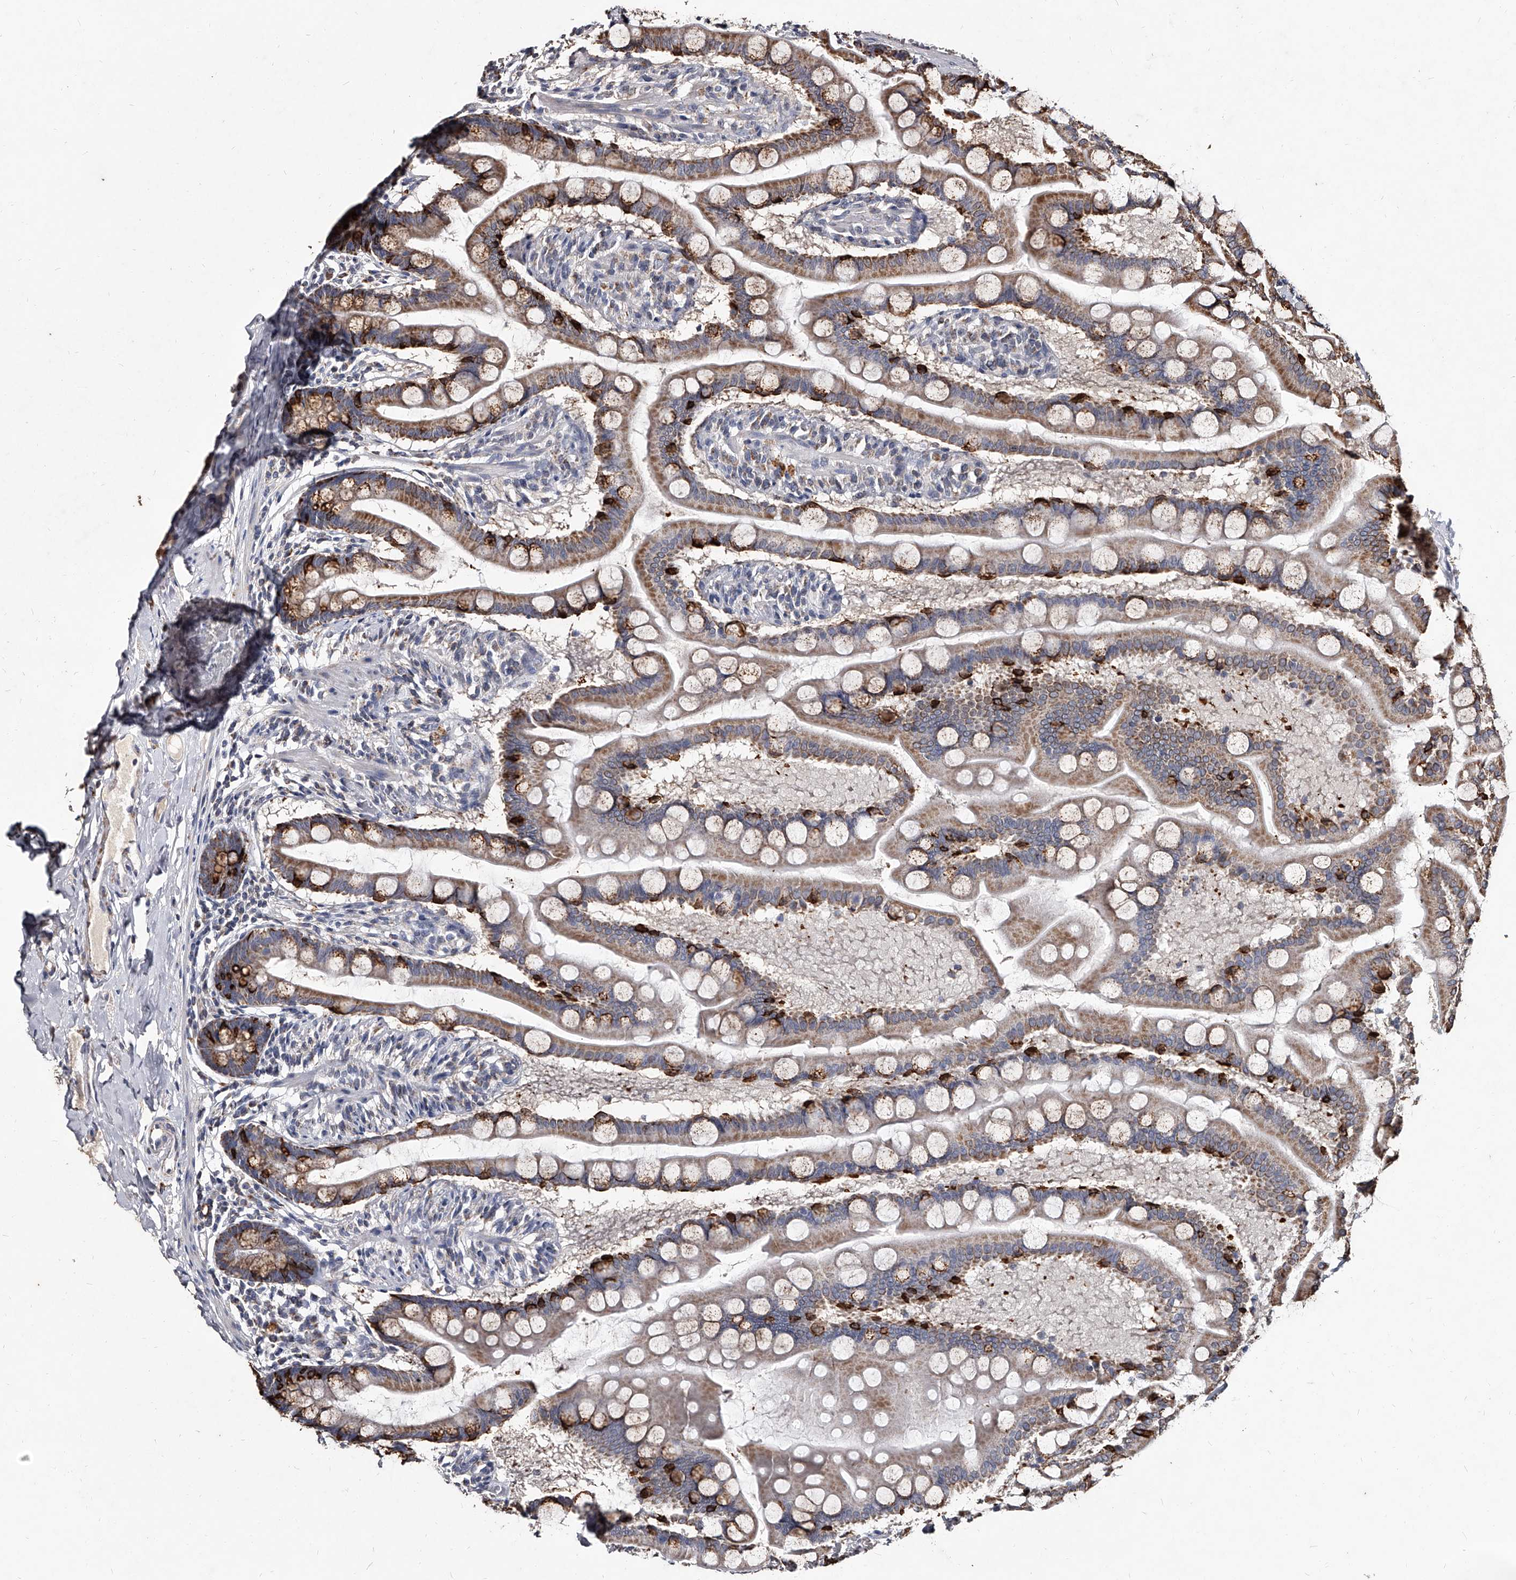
{"staining": {"intensity": "strong", "quantity": "25%-75%", "location": "cytoplasmic/membranous"}, "tissue": "small intestine", "cell_type": "Glandular cells", "image_type": "normal", "snomed": [{"axis": "morphology", "description": "Normal tissue, NOS"}, {"axis": "topography", "description": "Small intestine"}], "caption": "The micrograph displays immunohistochemical staining of normal small intestine. There is strong cytoplasmic/membranous expression is present in about 25%-75% of glandular cells.", "gene": "GPR183", "patient": {"sex": "male", "age": 41}}